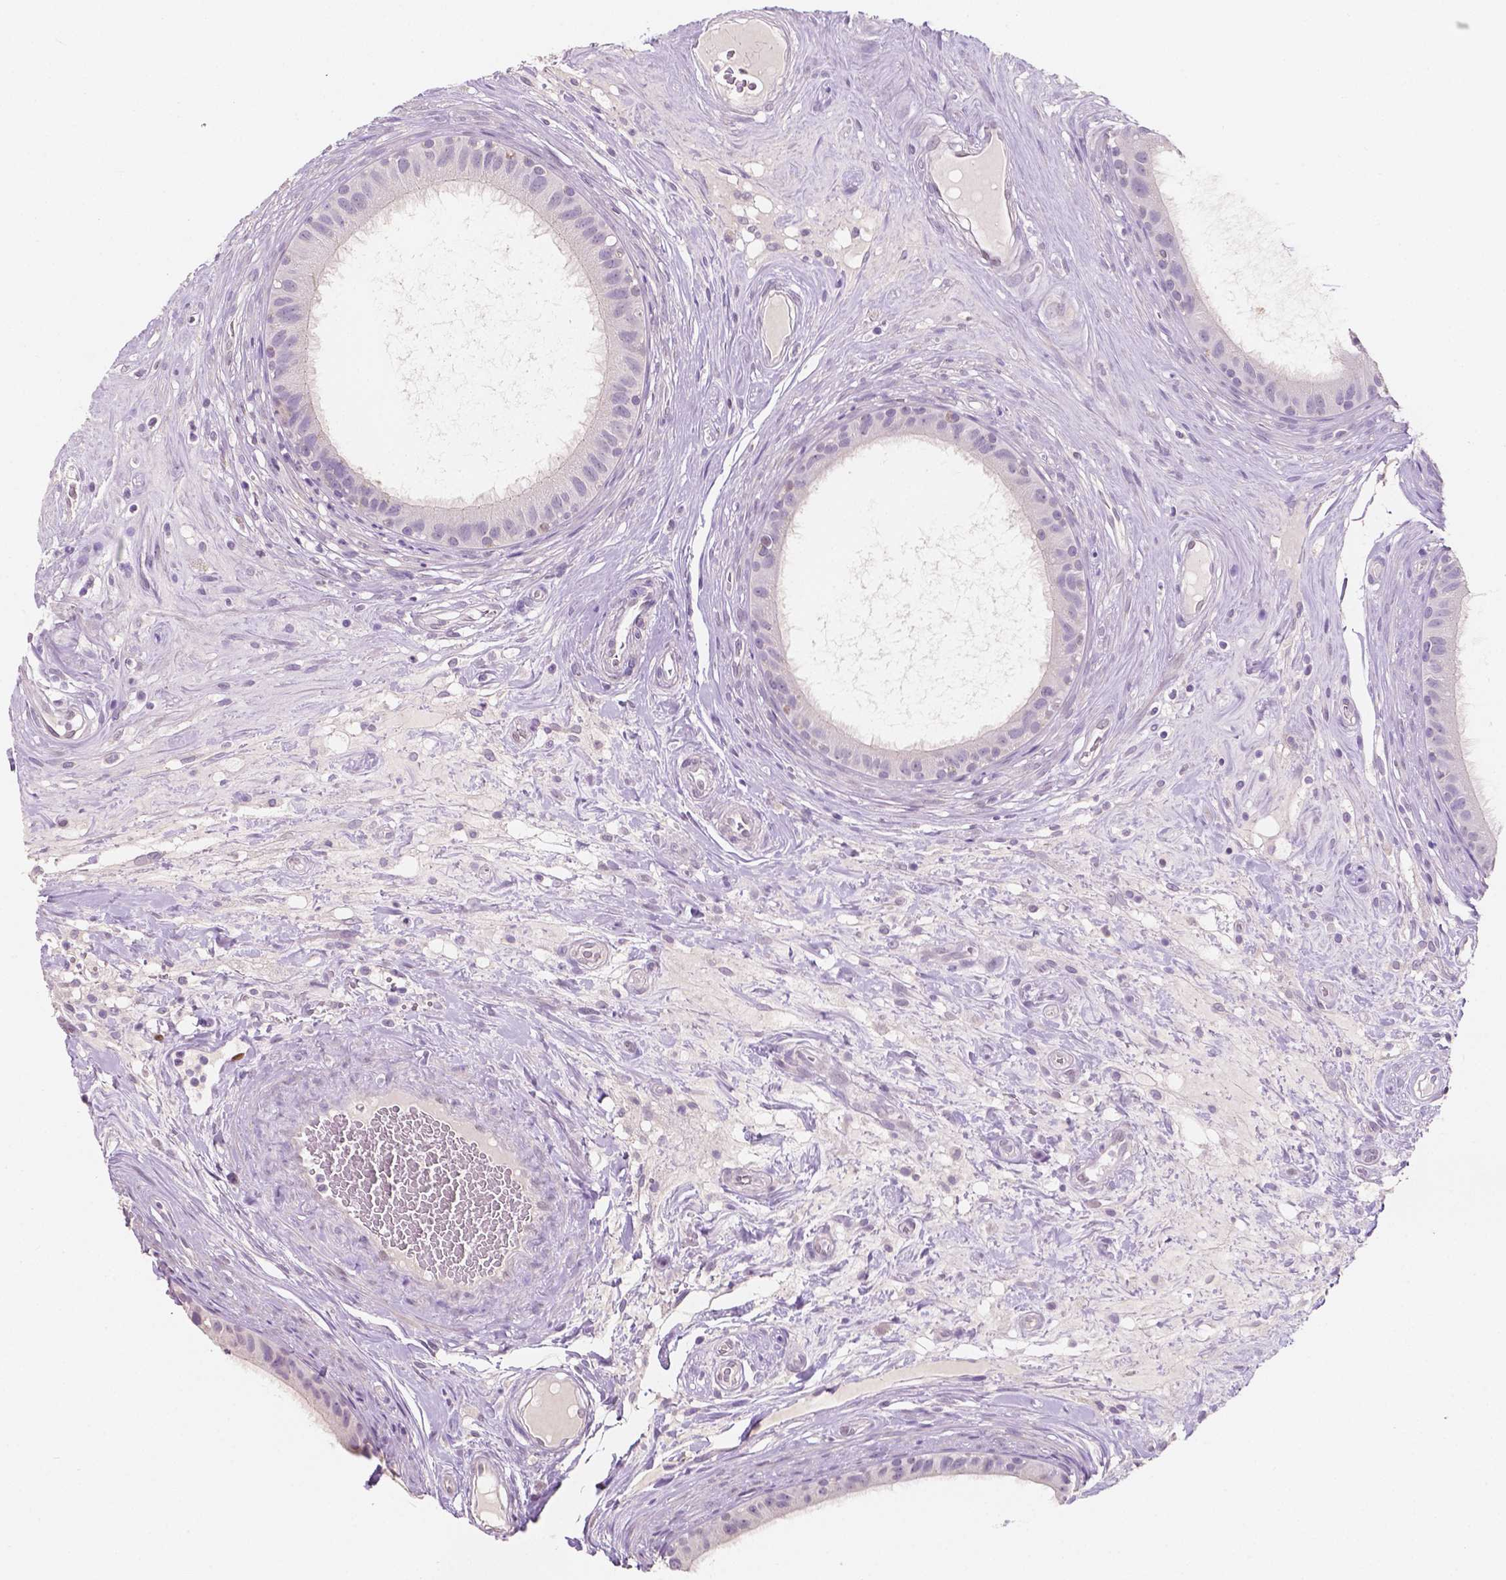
{"staining": {"intensity": "negative", "quantity": "none", "location": "none"}, "tissue": "epididymis", "cell_type": "Glandular cells", "image_type": "normal", "snomed": [{"axis": "morphology", "description": "Normal tissue, NOS"}, {"axis": "topography", "description": "Epididymis"}], "caption": "A photomicrograph of human epididymis is negative for staining in glandular cells. (DAB (3,3'-diaminobenzidine) IHC with hematoxylin counter stain).", "gene": "TAL1", "patient": {"sex": "male", "age": 59}}